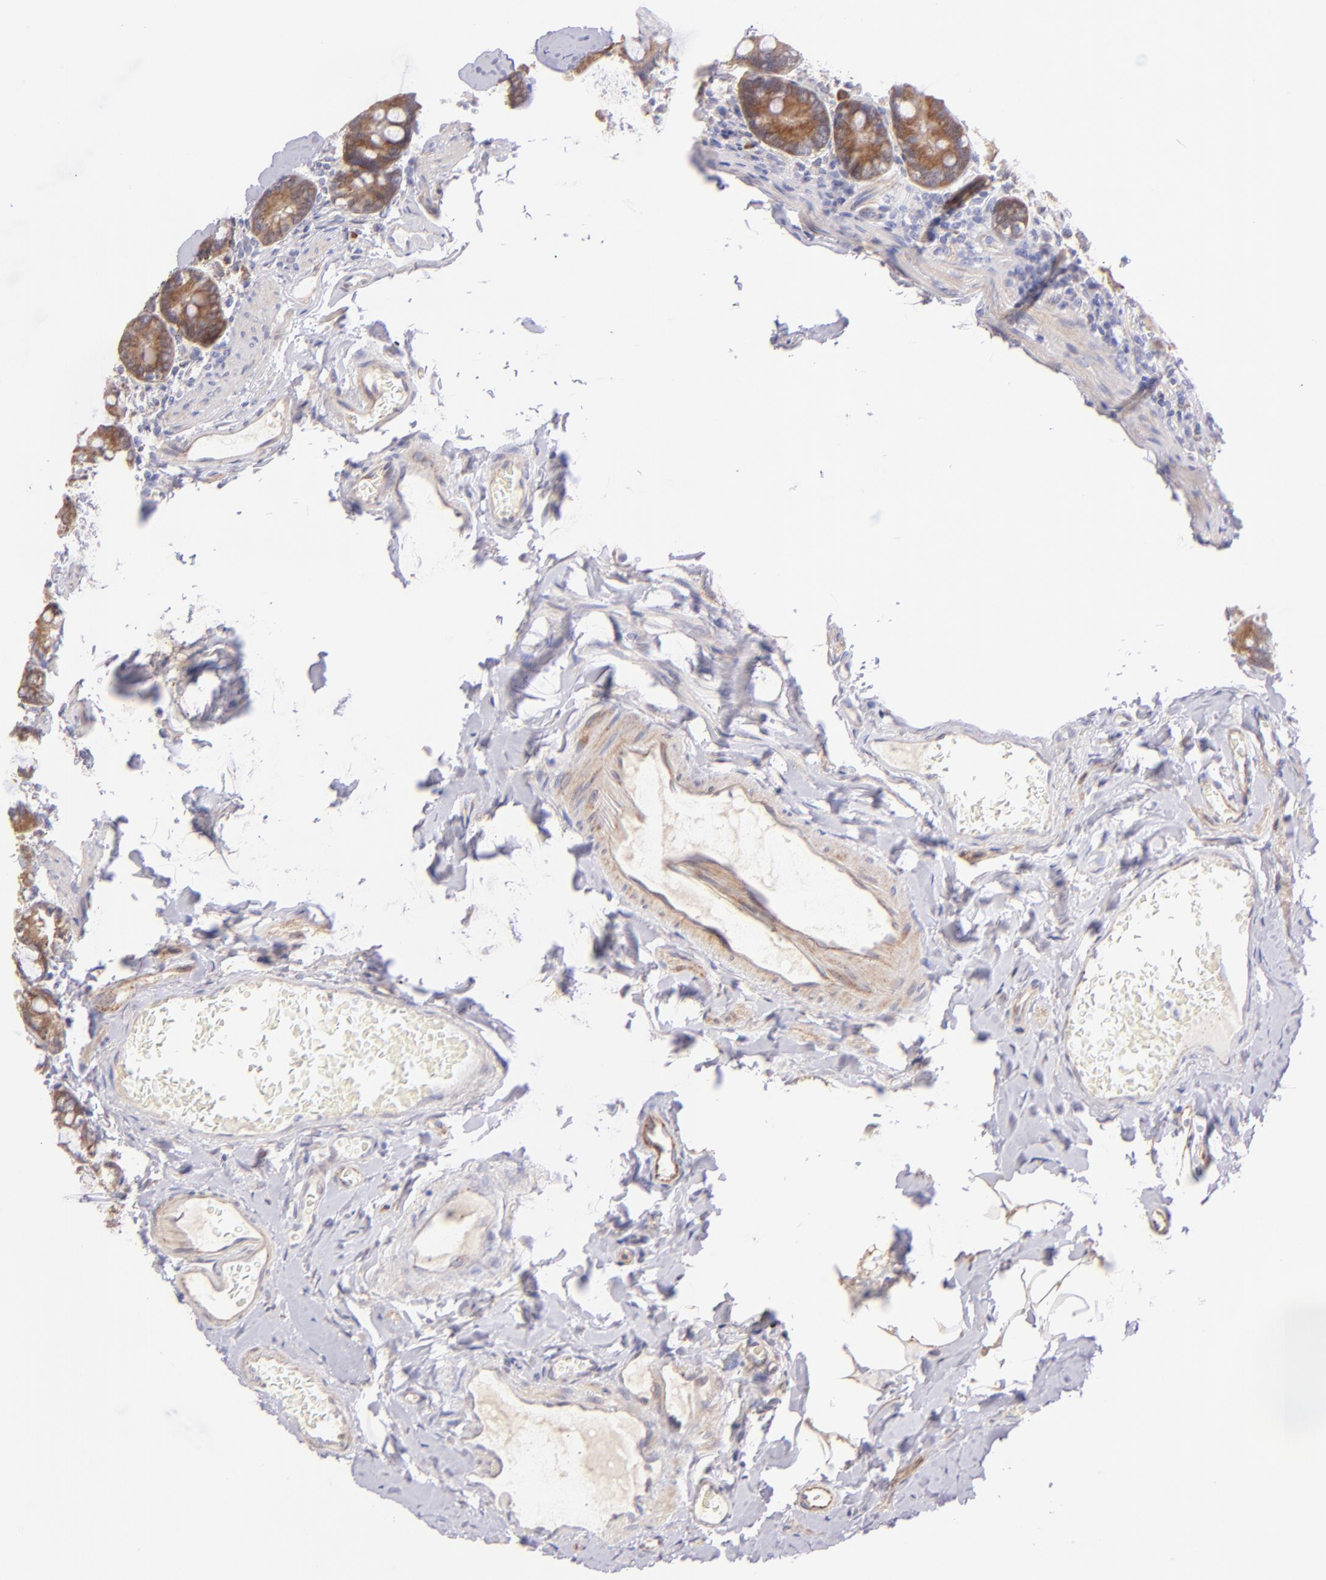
{"staining": {"intensity": "moderate", "quantity": "25%-75%", "location": "cytoplasmic/membranous"}, "tissue": "duodenum", "cell_type": "Glandular cells", "image_type": "normal", "snomed": [{"axis": "morphology", "description": "Normal tissue, NOS"}, {"axis": "topography", "description": "Duodenum"}], "caption": "Protein staining of unremarkable duodenum shows moderate cytoplasmic/membranous expression in about 25%-75% of glandular cells. (IHC, brightfield microscopy, high magnification).", "gene": "SH2D4A", "patient": {"sex": "male", "age": 66}}